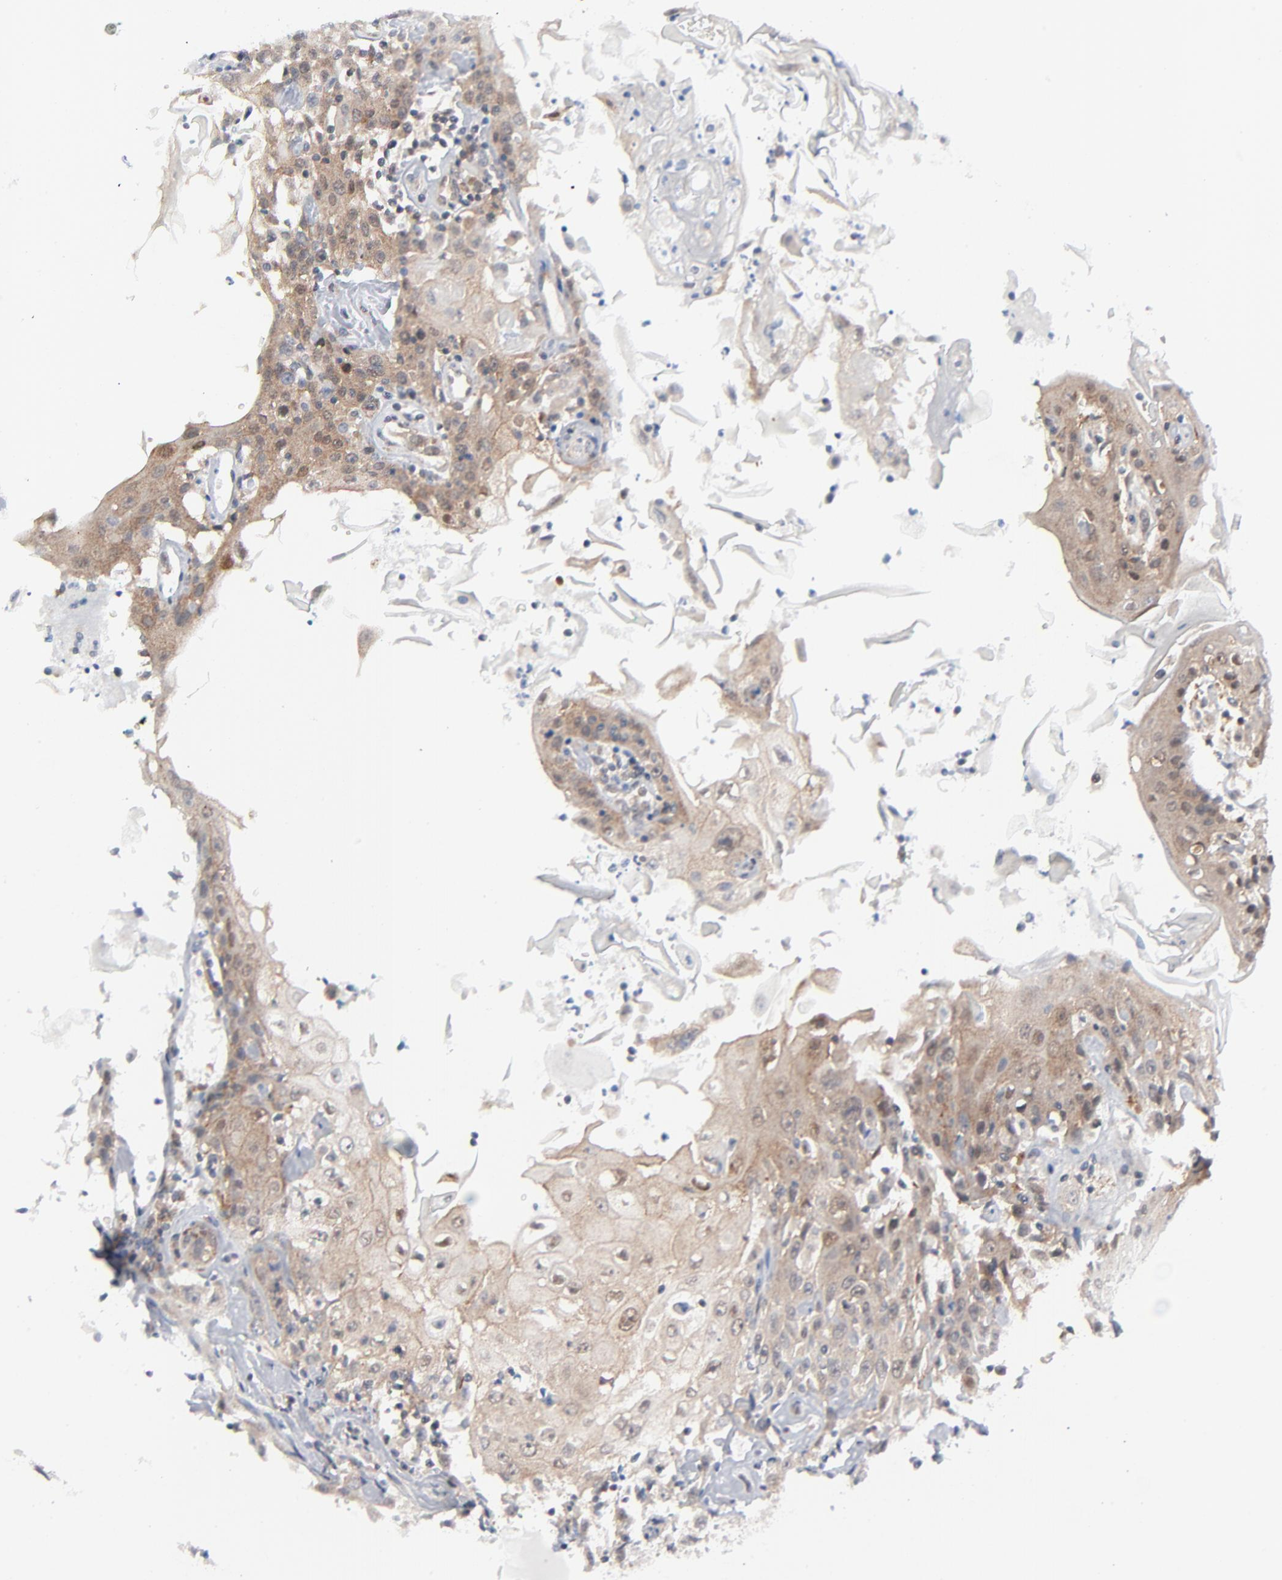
{"staining": {"intensity": "weak", "quantity": "25%-75%", "location": "cytoplasmic/membranous"}, "tissue": "head and neck cancer", "cell_type": "Tumor cells", "image_type": "cancer", "snomed": [{"axis": "morphology", "description": "Squamous cell carcinoma, NOS"}, {"axis": "topography", "description": "Oral tissue"}, {"axis": "topography", "description": "Head-Neck"}], "caption": "Protein expression analysis of human head and neck cancer reveals weak cytoplasmic/membranous positivity in approximately 25%-75% of tumor cells. (Brightfield microscopy of DAB IHC at high magnification).", "gene": "RPS6KB1", "patient": {"sex": "female", "age": 76}}